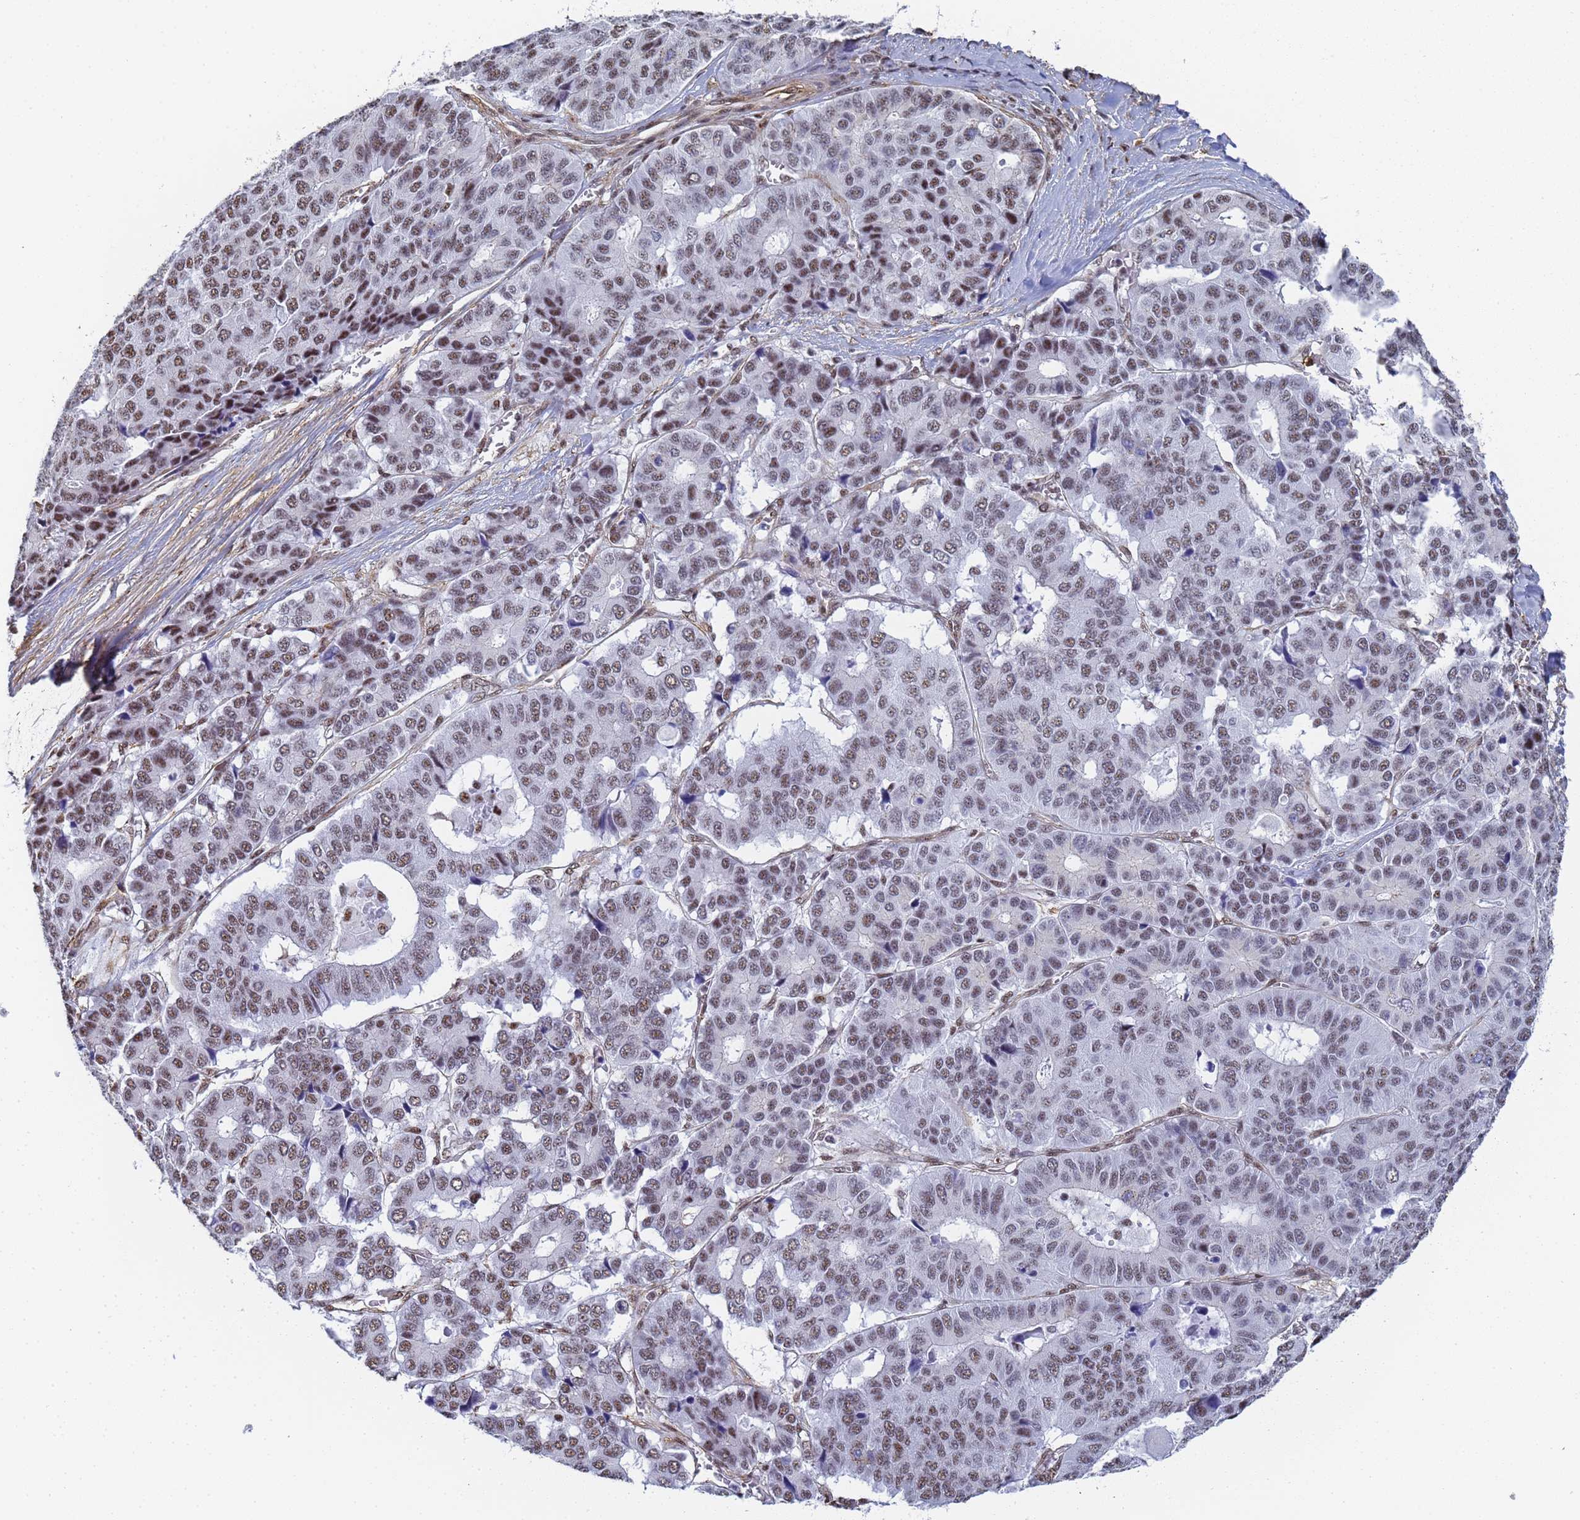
{"staining": {"intensity": "moderate", "quantity": ">75%", "location": "nuclear"}, "tissue": "pancreatic cancer", "cell_type": "Tumor cells", "image_type": "cancer", "snomed": [{"axis": "morphology", "description": "Adenocarcinoma, NOS"}, {"axis": "topography", "description": "Pancreas"}], "caption": "Immunohistochemistry (IHC) histopathology image of neoplastic tissue: pancreatic cancer stained using immunohistochemistry displays medium levels of moderate protein expression localized specifically in the nuclear of tumor cells, appearing as a nuclear brown color.", "gene": "PRRT4", "patient": {"sex": "male", "age": 50}}